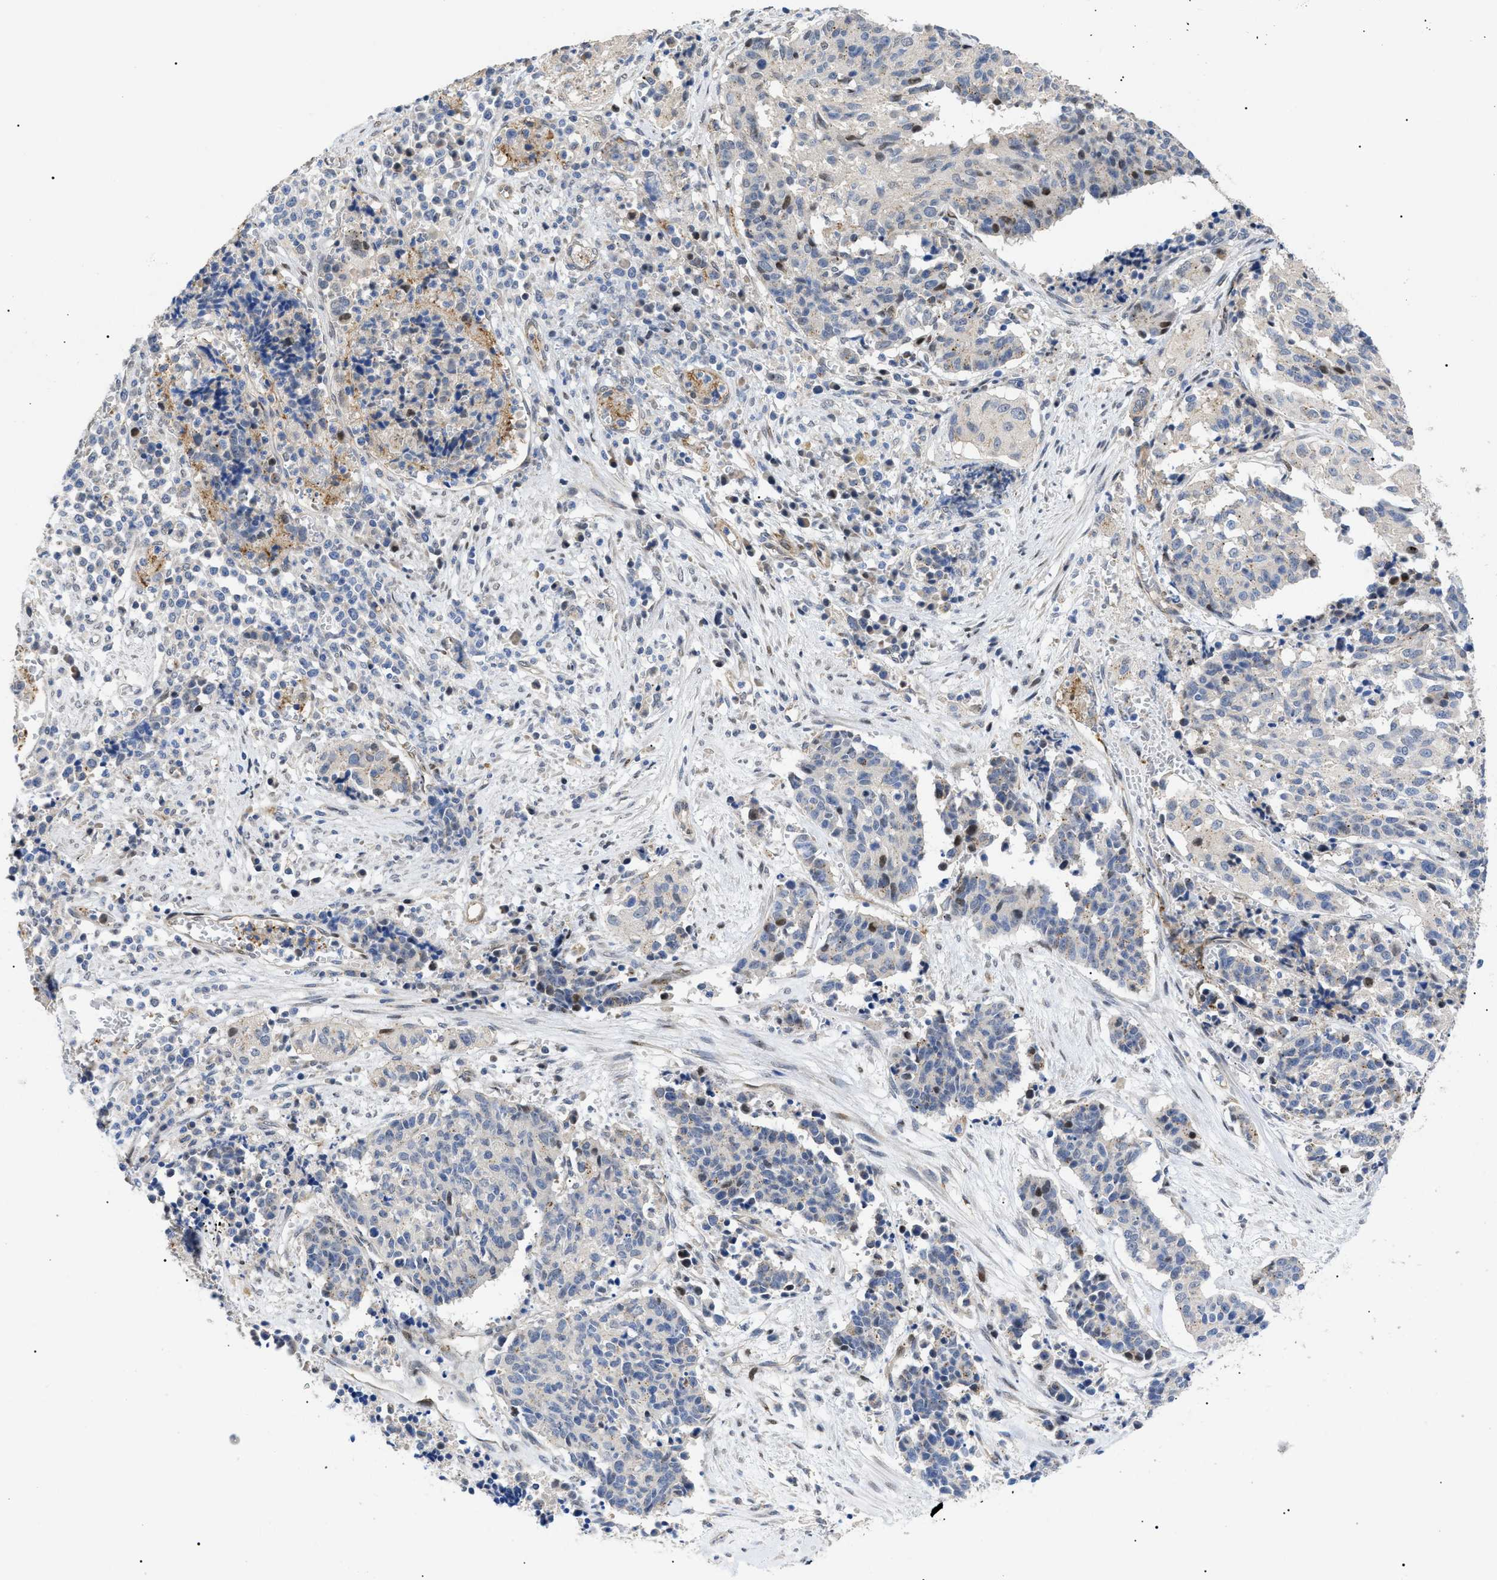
{"staining": {"intensity": "weak", "quantity": "<25%", "location": "nuclear"}, "tissue": "cervical cancer", "cell_type": "Tumor cells", "image_type": "cancer", "snomed": [{"axis": "morphology", "description": "Squamous cell carcinoma, NOS"}, {"axis": "topography", "description": "Cervix"}], "caption": "Protein analysis of cervical squamous cell carcinoma reveals no significant expression in tumor cells.", "gene": "SFXN5", "patient": {"sex": "female", "age": 35}}